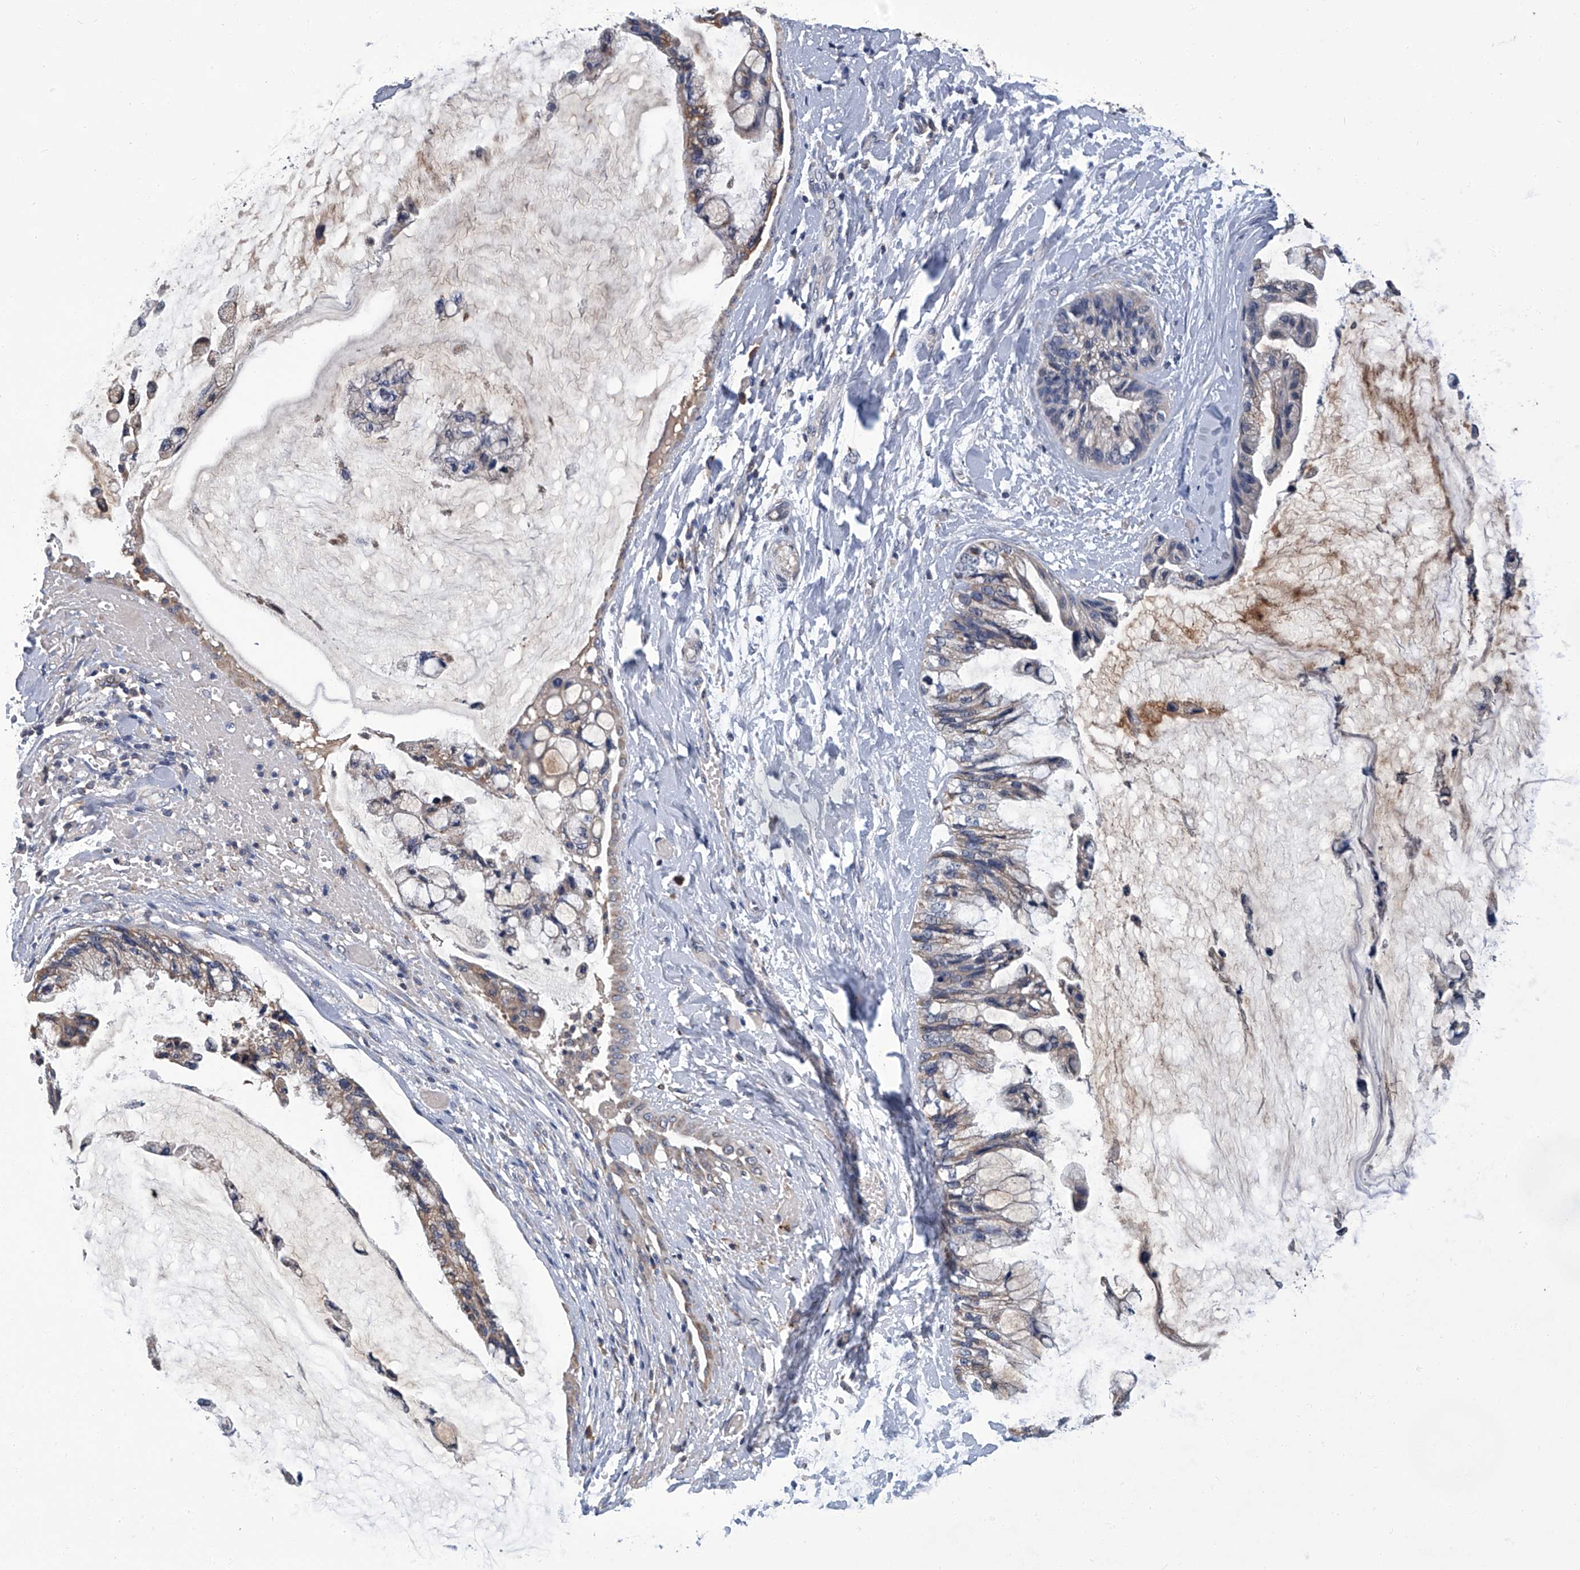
{"staining": {"intensity": "weak", "quantity": ">75%", "location": "cytoplasmic/membranous"}, "tissue": "ovarian cancer", "cell_type": "Tumor cells", "image_type": "cancer", "snomed": [{"axis": "morphology", "description": "Cystadenocarcinoma, mucinous, NOS"}, {"axis": "topography", "description": "Ovary"}], "caption": "The histopathology image reveals a brown stain indicating the presence of a protein in the cytoplasmic/membranous of tumor cells in ovarian cancer (mucinous cystadenocarcinoma). The staining was performed using DAB (3,3'-diaminobenzidine), with brown indicating positive protein expression. Nuclei are stained blue with hematoxylin.", "gene": "OAT", "patient": {"sex": "female", "age": 39}}